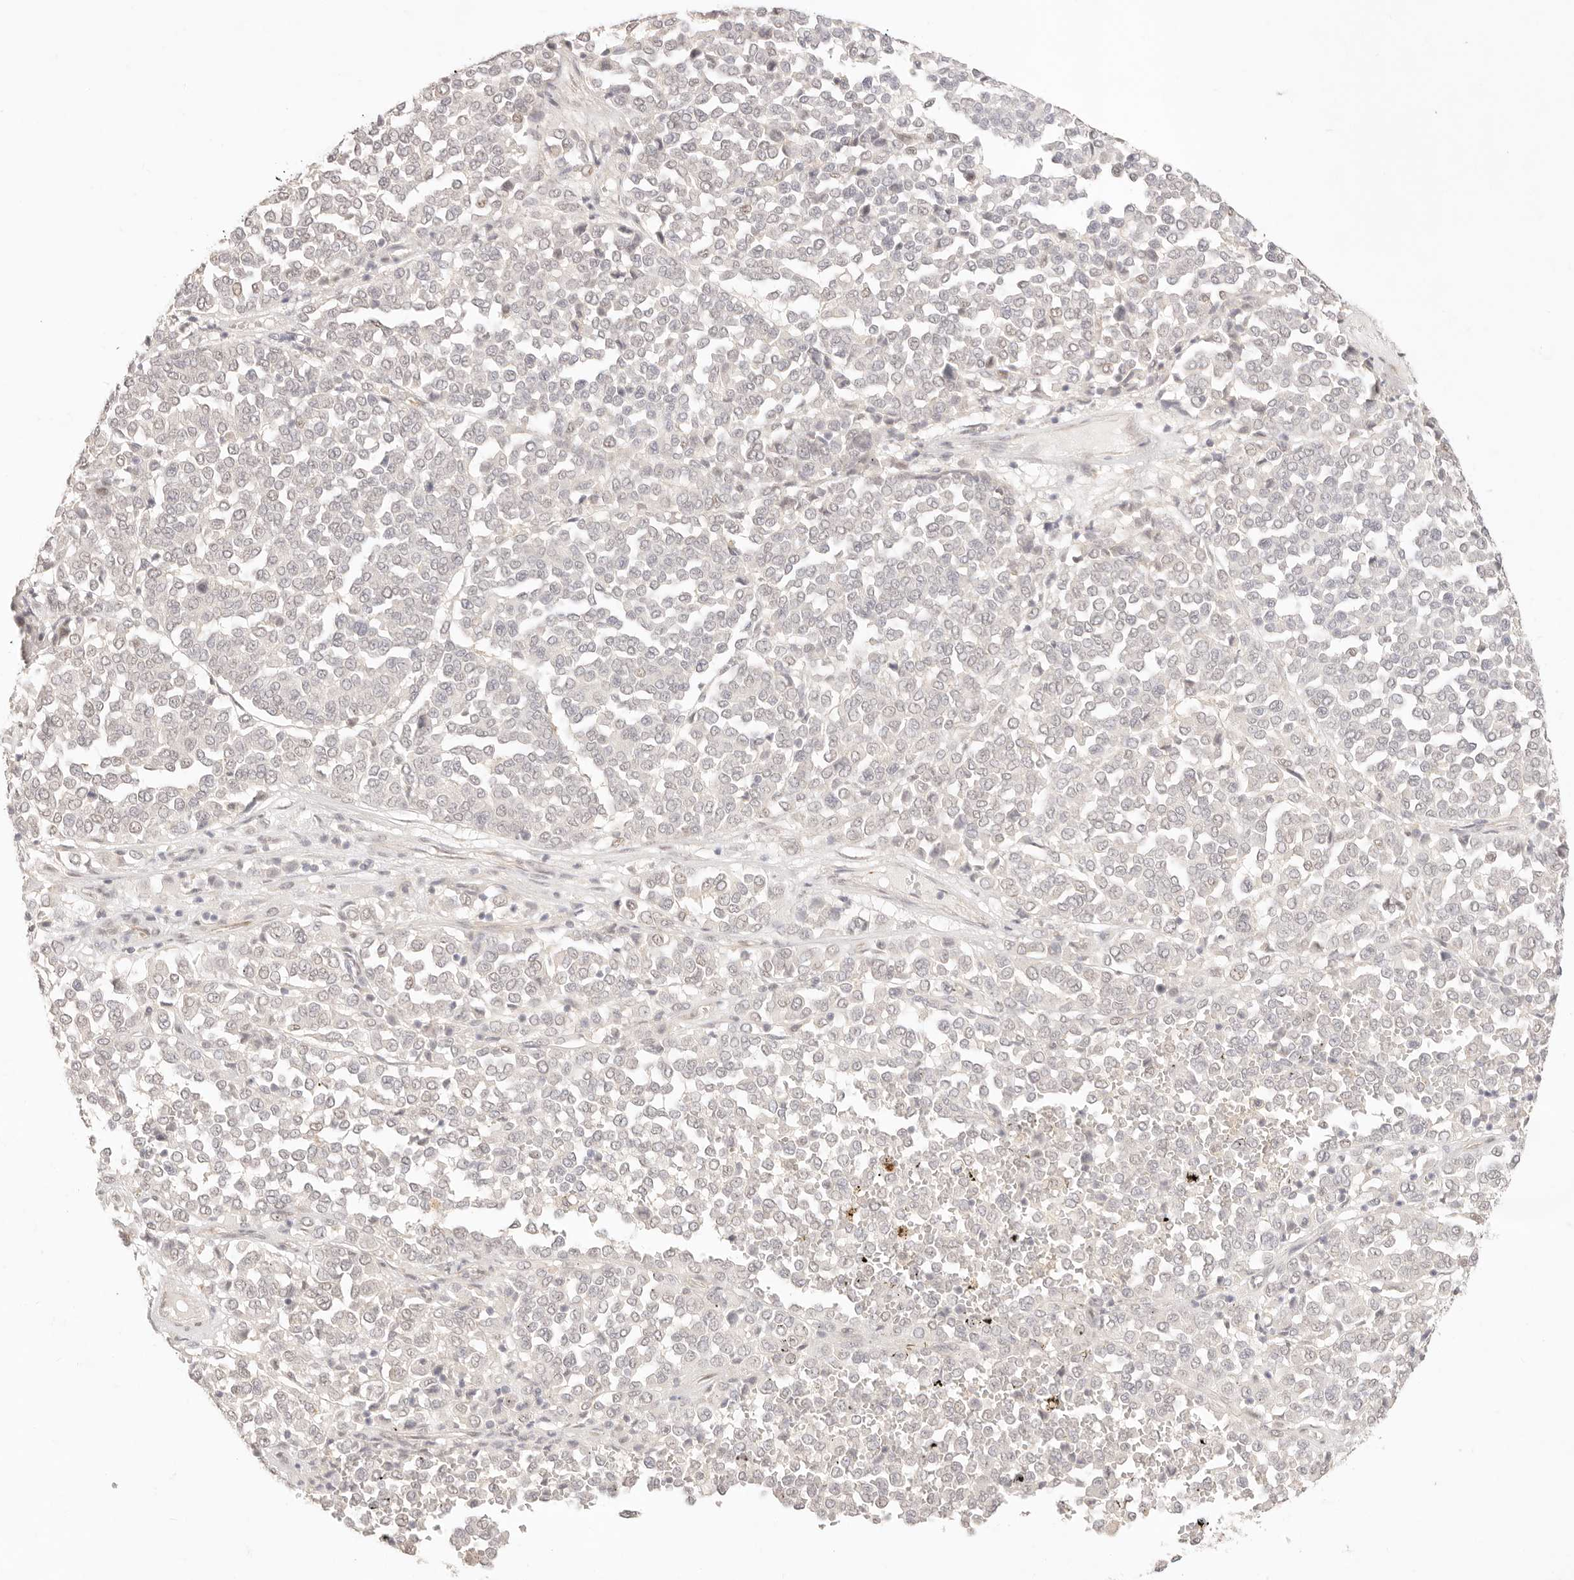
{"staining": {"intensity": "negative", "quantity": "none", "location": "none"}, "tissue": "melanoma", "cell_type": "Tumor cells", "image_type": "cancer", "snomed": [{"axis": "morphology", "description": "Malignant melanoma, Metastatic site"}, {"axis": "topography", "description": "Pancreas"}], "caption": "Immunohistochemistry (IHC) photomicrograph of neoplastic tissue: malignant melanoma (metastatic site) stained with DAB (3,3'-diaminobenzidine) exhibits no significant protein positivity in tumor cells.", "gene": "GPR156", "patient": {"sex": "female", "age": 30}}